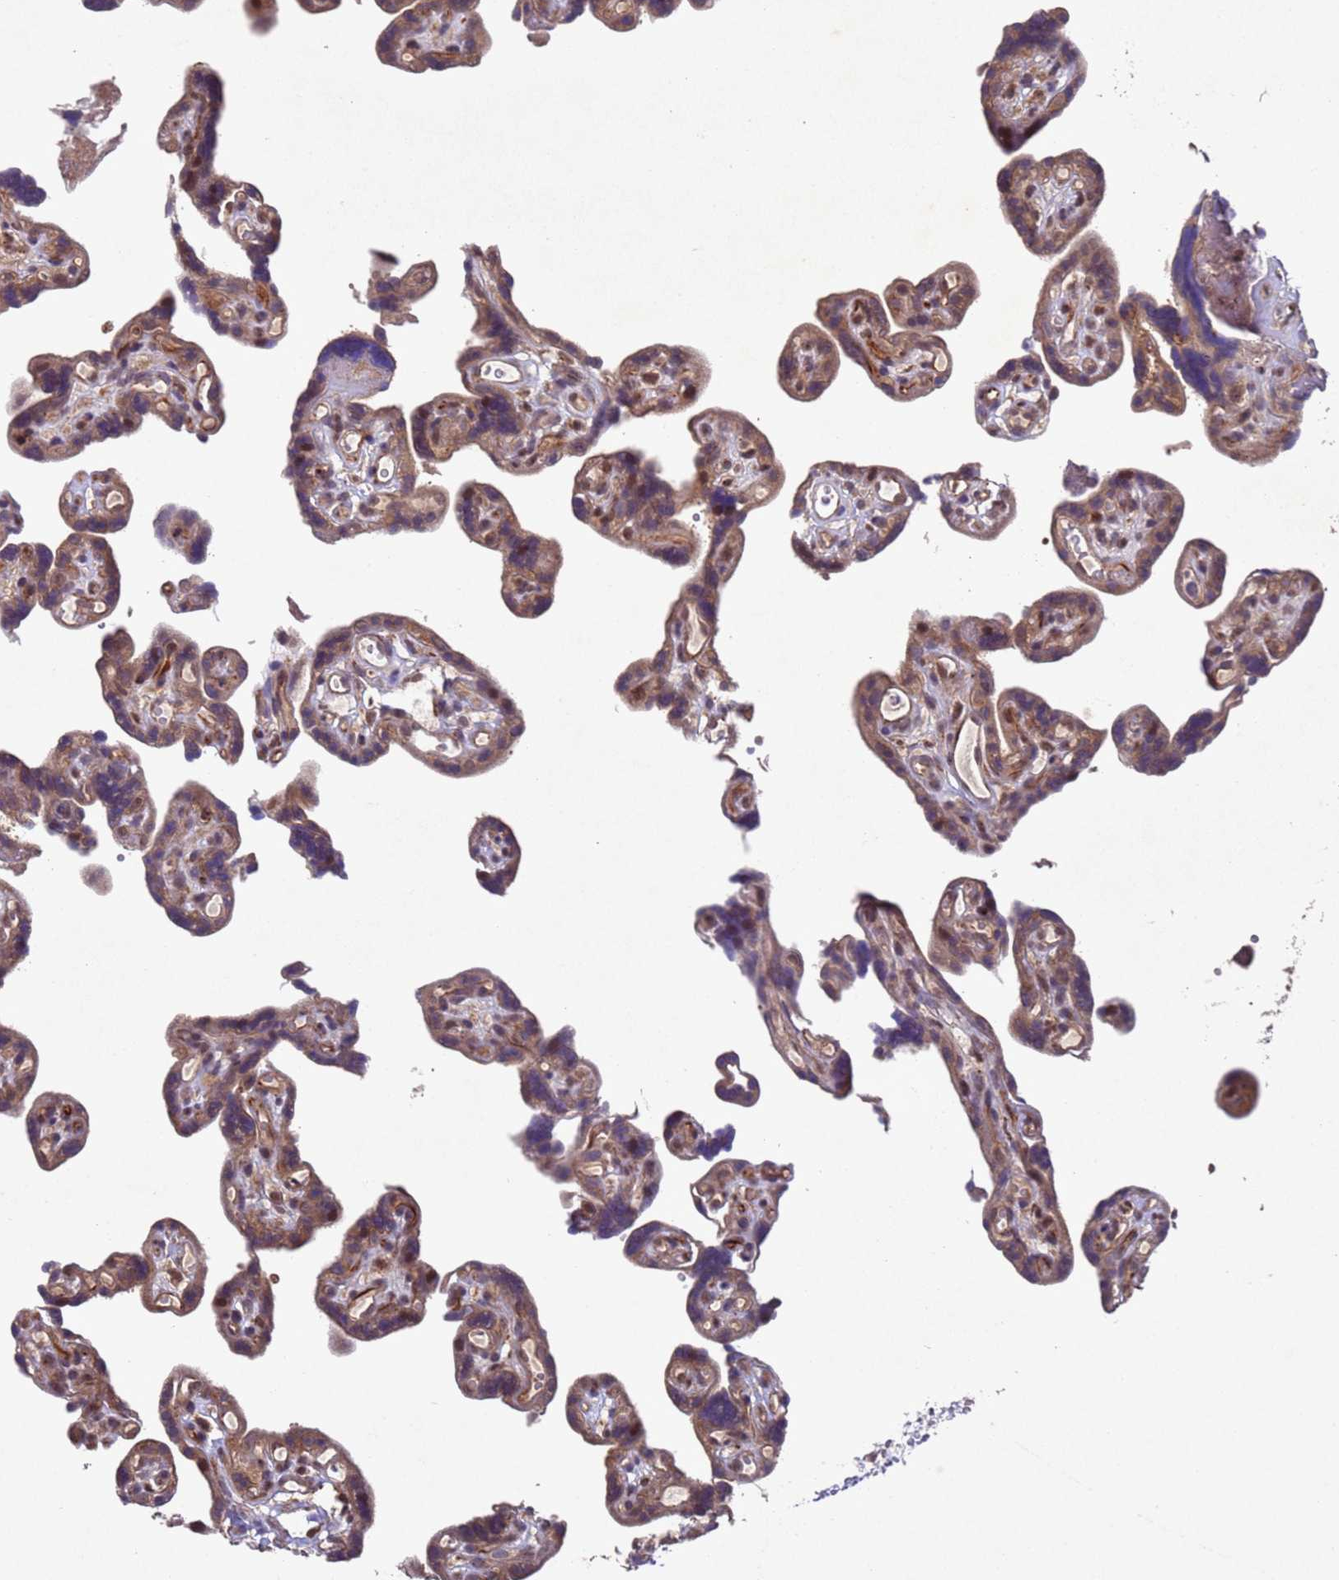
{"staining": {"intensity": "moderate", "quantity": ">75%", "location": "cytoplasmic/membranous,nuclear"}, "tissue": "placenta", "cell_type": "Decidual cells", "image_type": "normal", "snomed": [{"axis": "morphology", "description": "Normal tissue, NOS"}, {"axis": "topography", "description": "Placenta"}], "caption": "Immunohistochemistry (IHC) staining of benign placenta, which reveals medium levels of moderate cytoplasmic/membranous,nuclear expression in about >75% of decidual cells indicating moderate cytoplasmic/membranous,nuclear protein positivity. The staining was performed using DAB (brown) for protein detection and nuclei were counterstained in hematoxylin (blue).", "gene": "TBK1", "patient": {"sex": "female", "age": 30}}